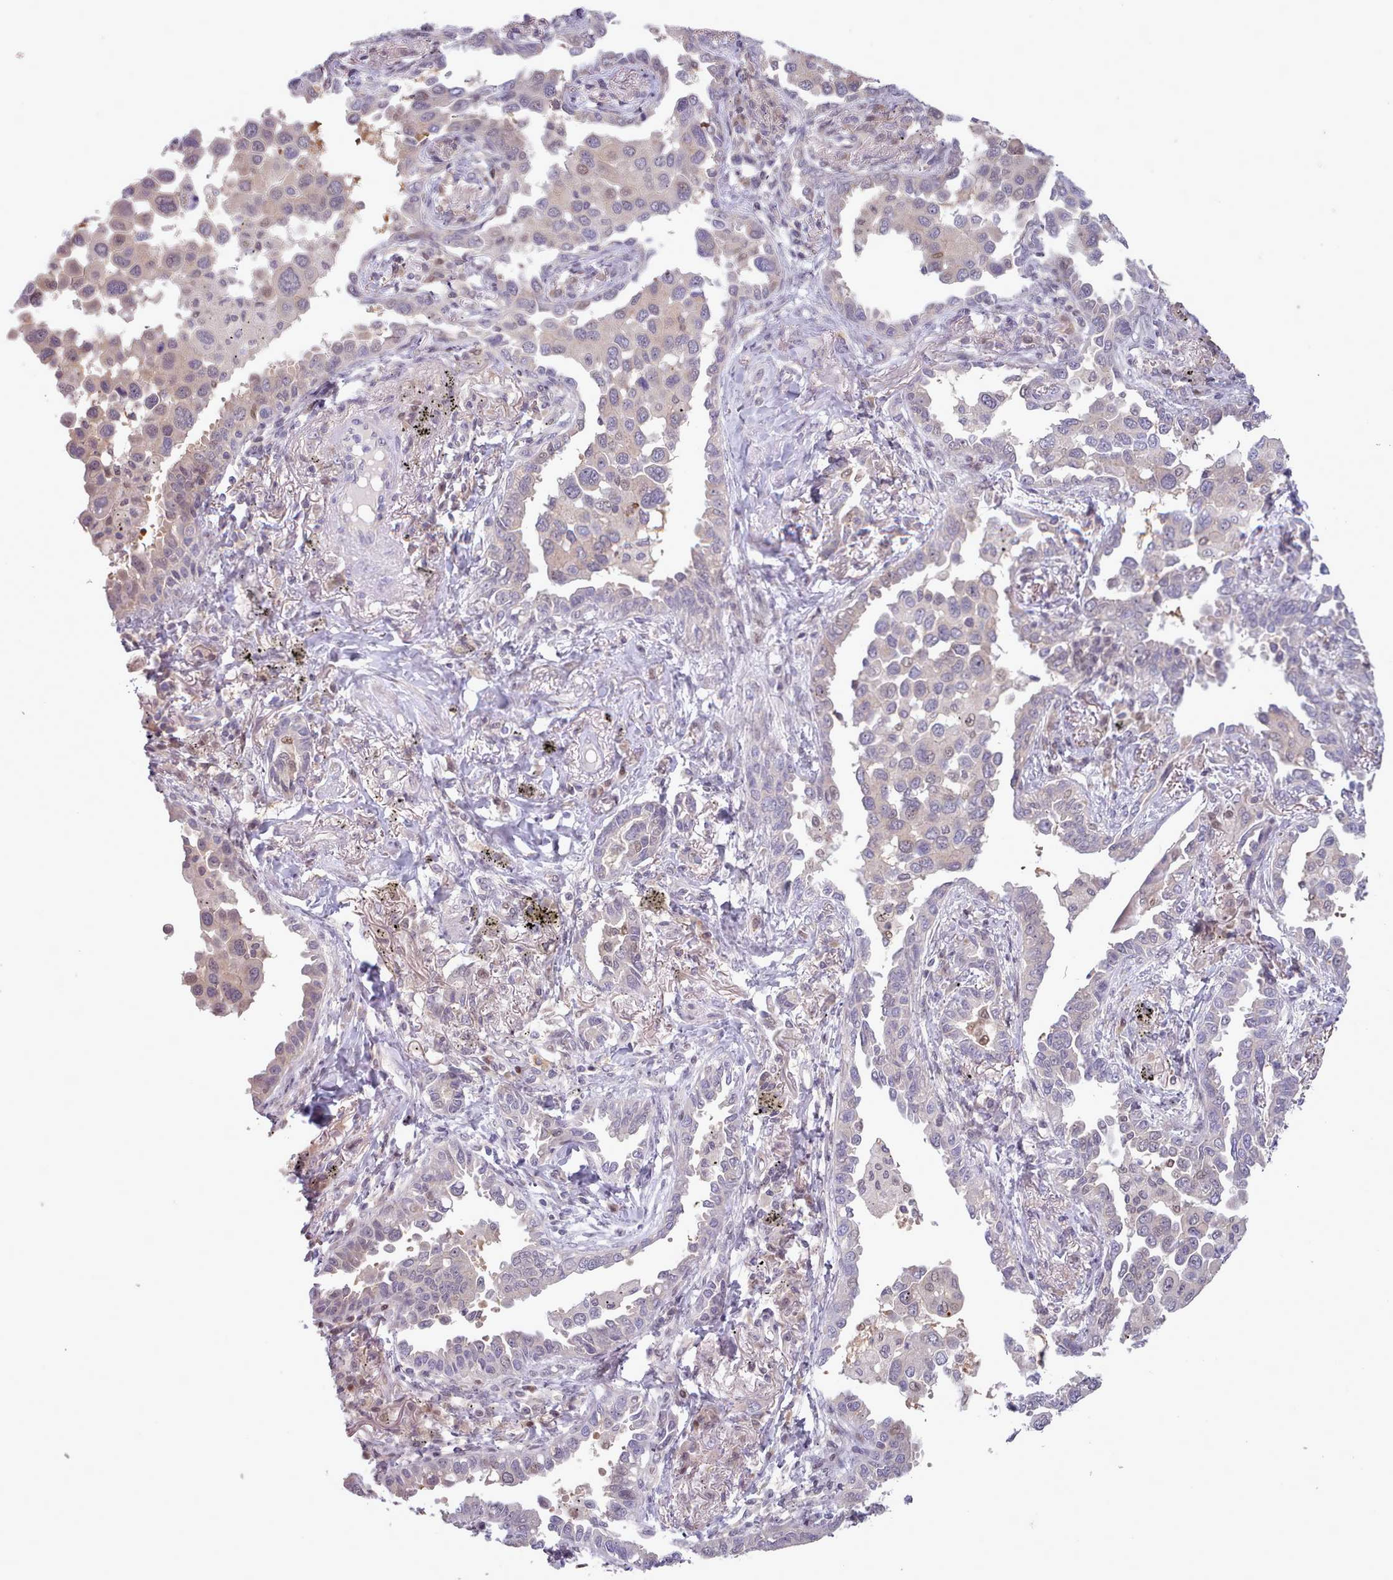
{"staining": {"intensity": "negative", "quantity": "none", "location": "none"}, "tissue": "lung cancer", "cell_type": "Tumor cells", "image_type": "cancer", "snomed": [{"axis": "morphology", "description": "Adenocarcinoma, NOS"}, {"axis": "topography", "description": "Lung"}], "caption": "Immunohistochemistry image of neoplastic tissue: lung adenocarcinoma stained with DAB (3,3'-diaminobenzidine) reveals no significant protein expression in tumor cells. (Stains: DAB immunohistochemistry (IHC) with hematoxylin counter stain, Microscopy: brightfield microscopy at high magnification).", "gene": "CLNS1A", "patient": {"sex": "male", "age": 67}}